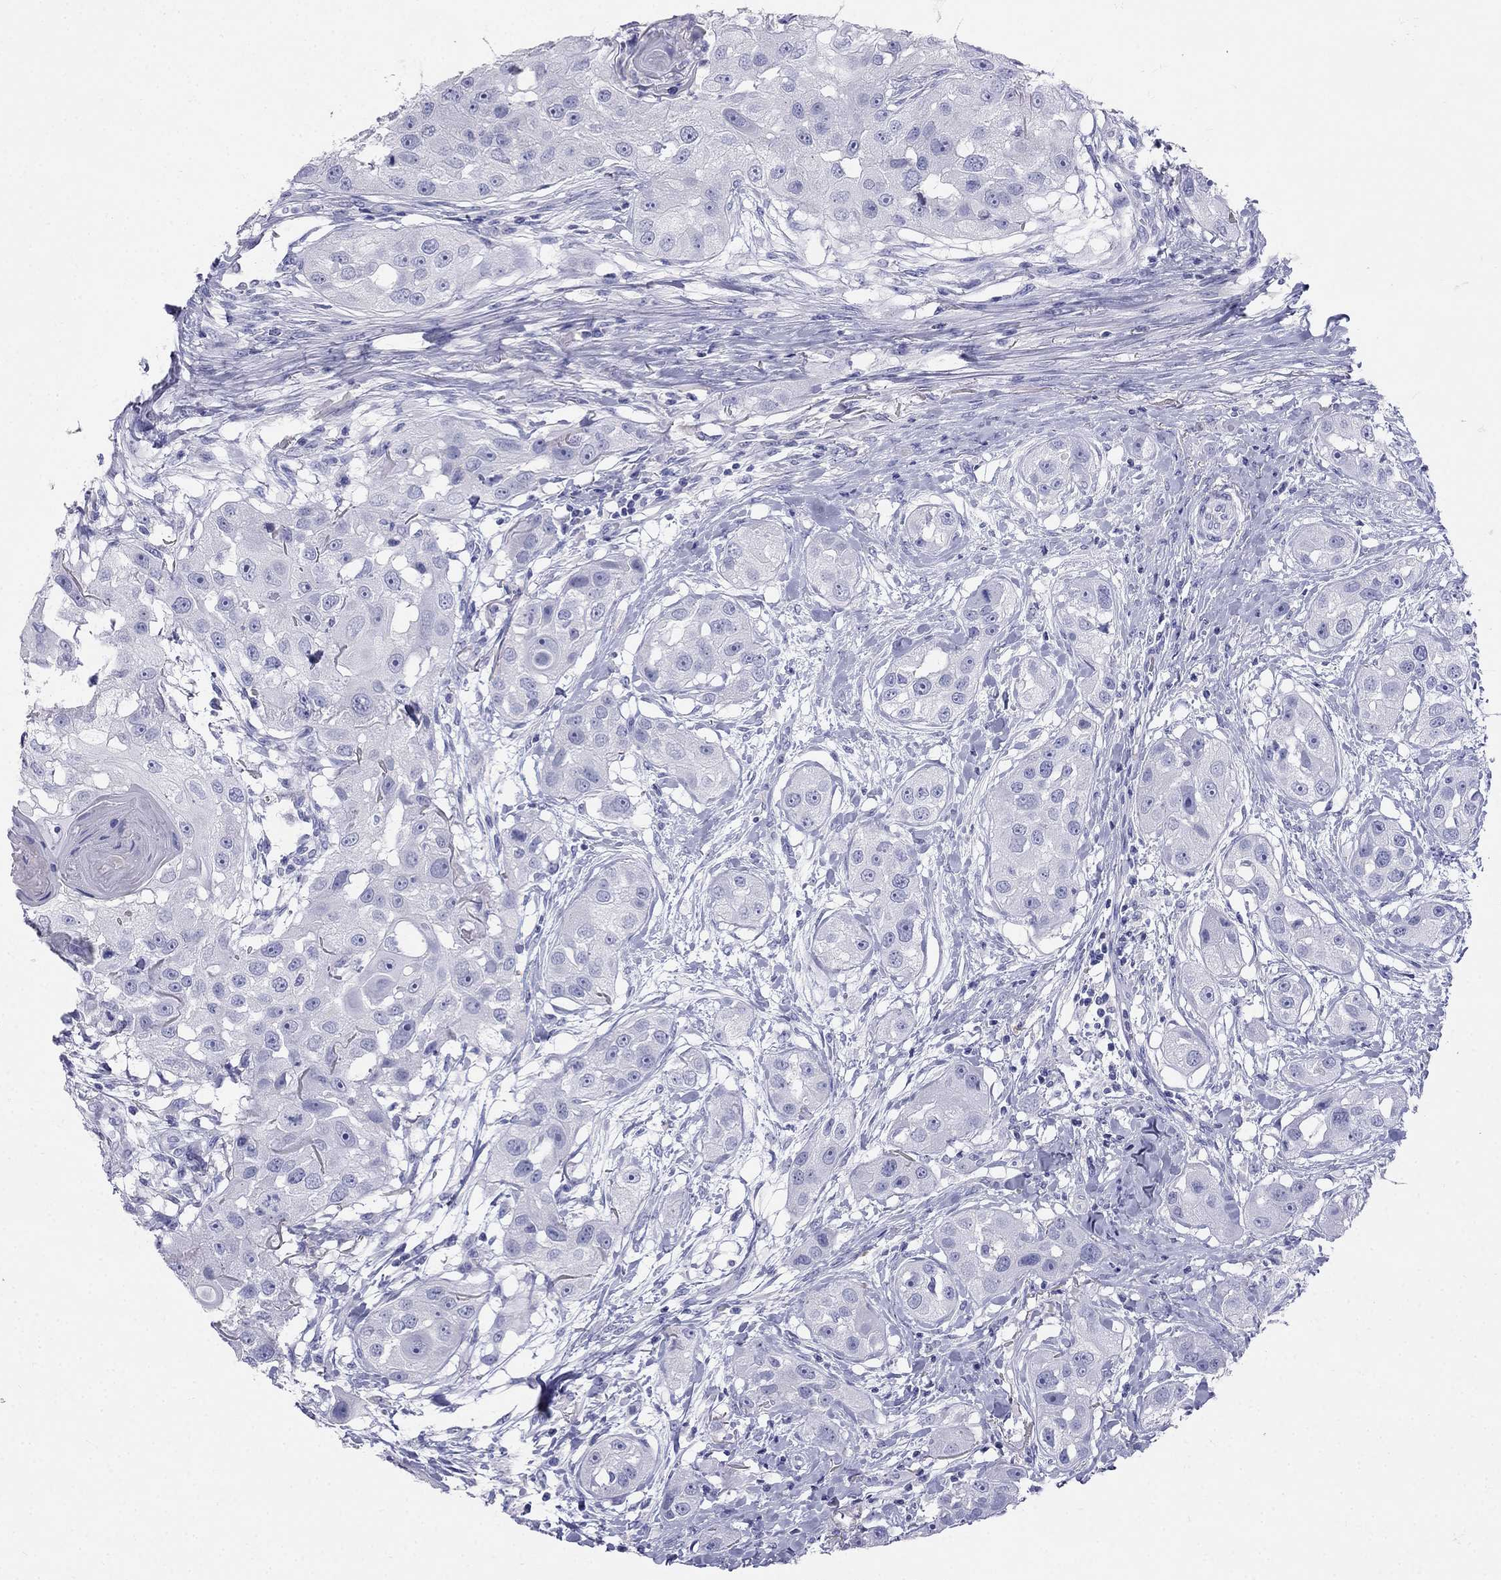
{"staining": {"intensity": "negative", "quantity": "none", "location": "none"}, "tissue": "head and neck cancer", "cell_type": "Tumor cells", "image_type": "cancer", "snomed": [{"axis": "morphology", "description": "Squamous cell carcinoma, NOS"}, {"axis": "topography", "description": "Head-Neck"}], "caption": "Immunohistochemistry (IHC) photomicrograph of head and neck cancer stained for a protein (brown), which reveals no positivity in tumor cells.", "gene": "RFLNA", "patient": {"sex": "male", "age": 51}}